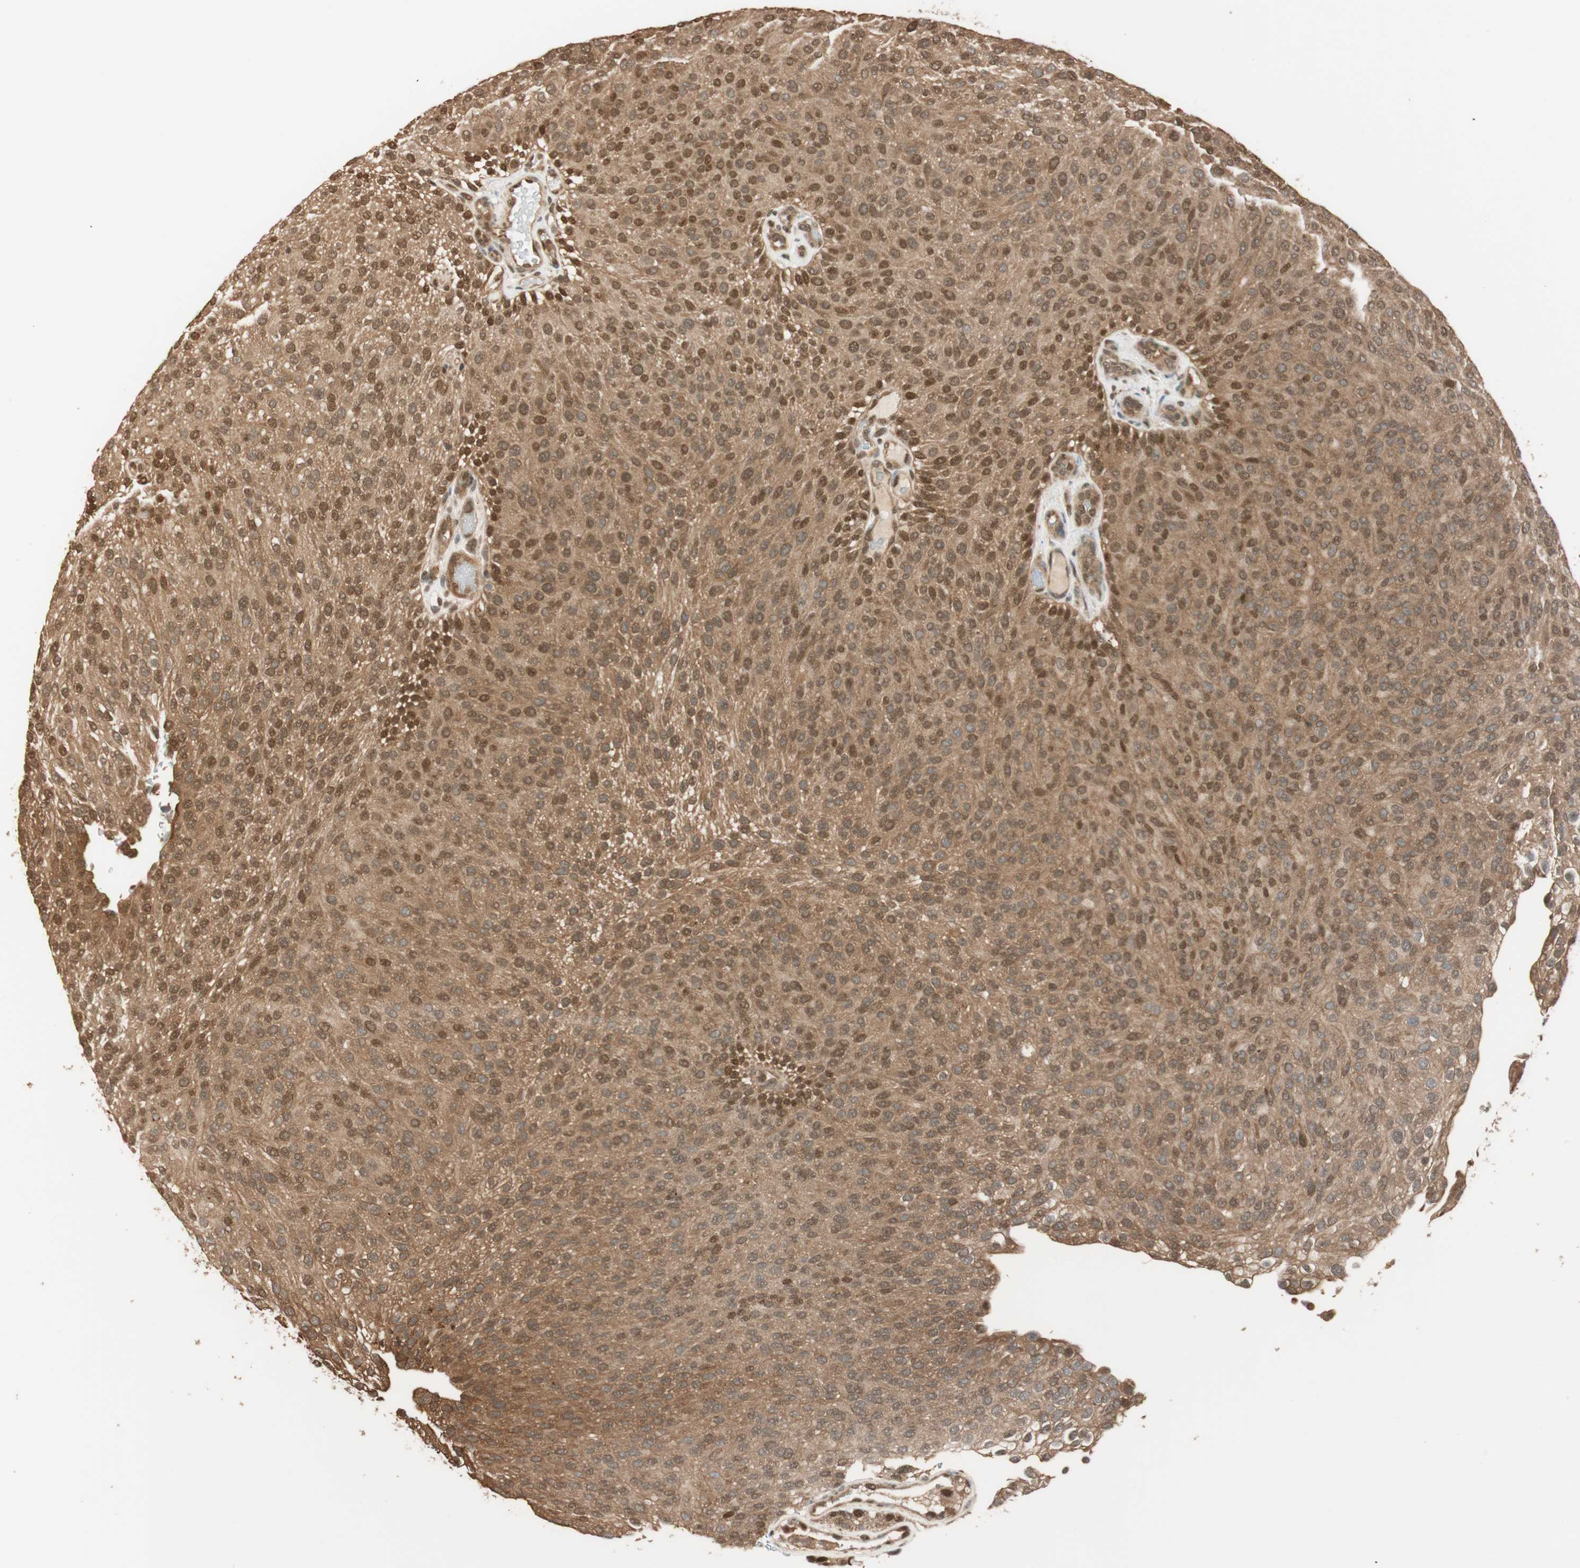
{"staining": {"intensity": "moderate", "quantity": ">75%", "location": "cytoplasmic/membranous,nuclear"}, "tissue": "urothelial cancer", "cell_type": "Tumor cells", "image_type": "cancer", "snomed": [{"axis": "morphology", "description": "Urothelial carcinoma, Low grade"}, {"axis": "topography", "description": "Urinary bladder"}], "caption": "This photomicrograph reveals IHC staining of human urothelial cancer, with medium moderate cytoplasmic/membranous and nuclear expression in about >75% of tumor cells.", "gene": "ZNF443", "patient": {"sex": "male", "age": 78}}